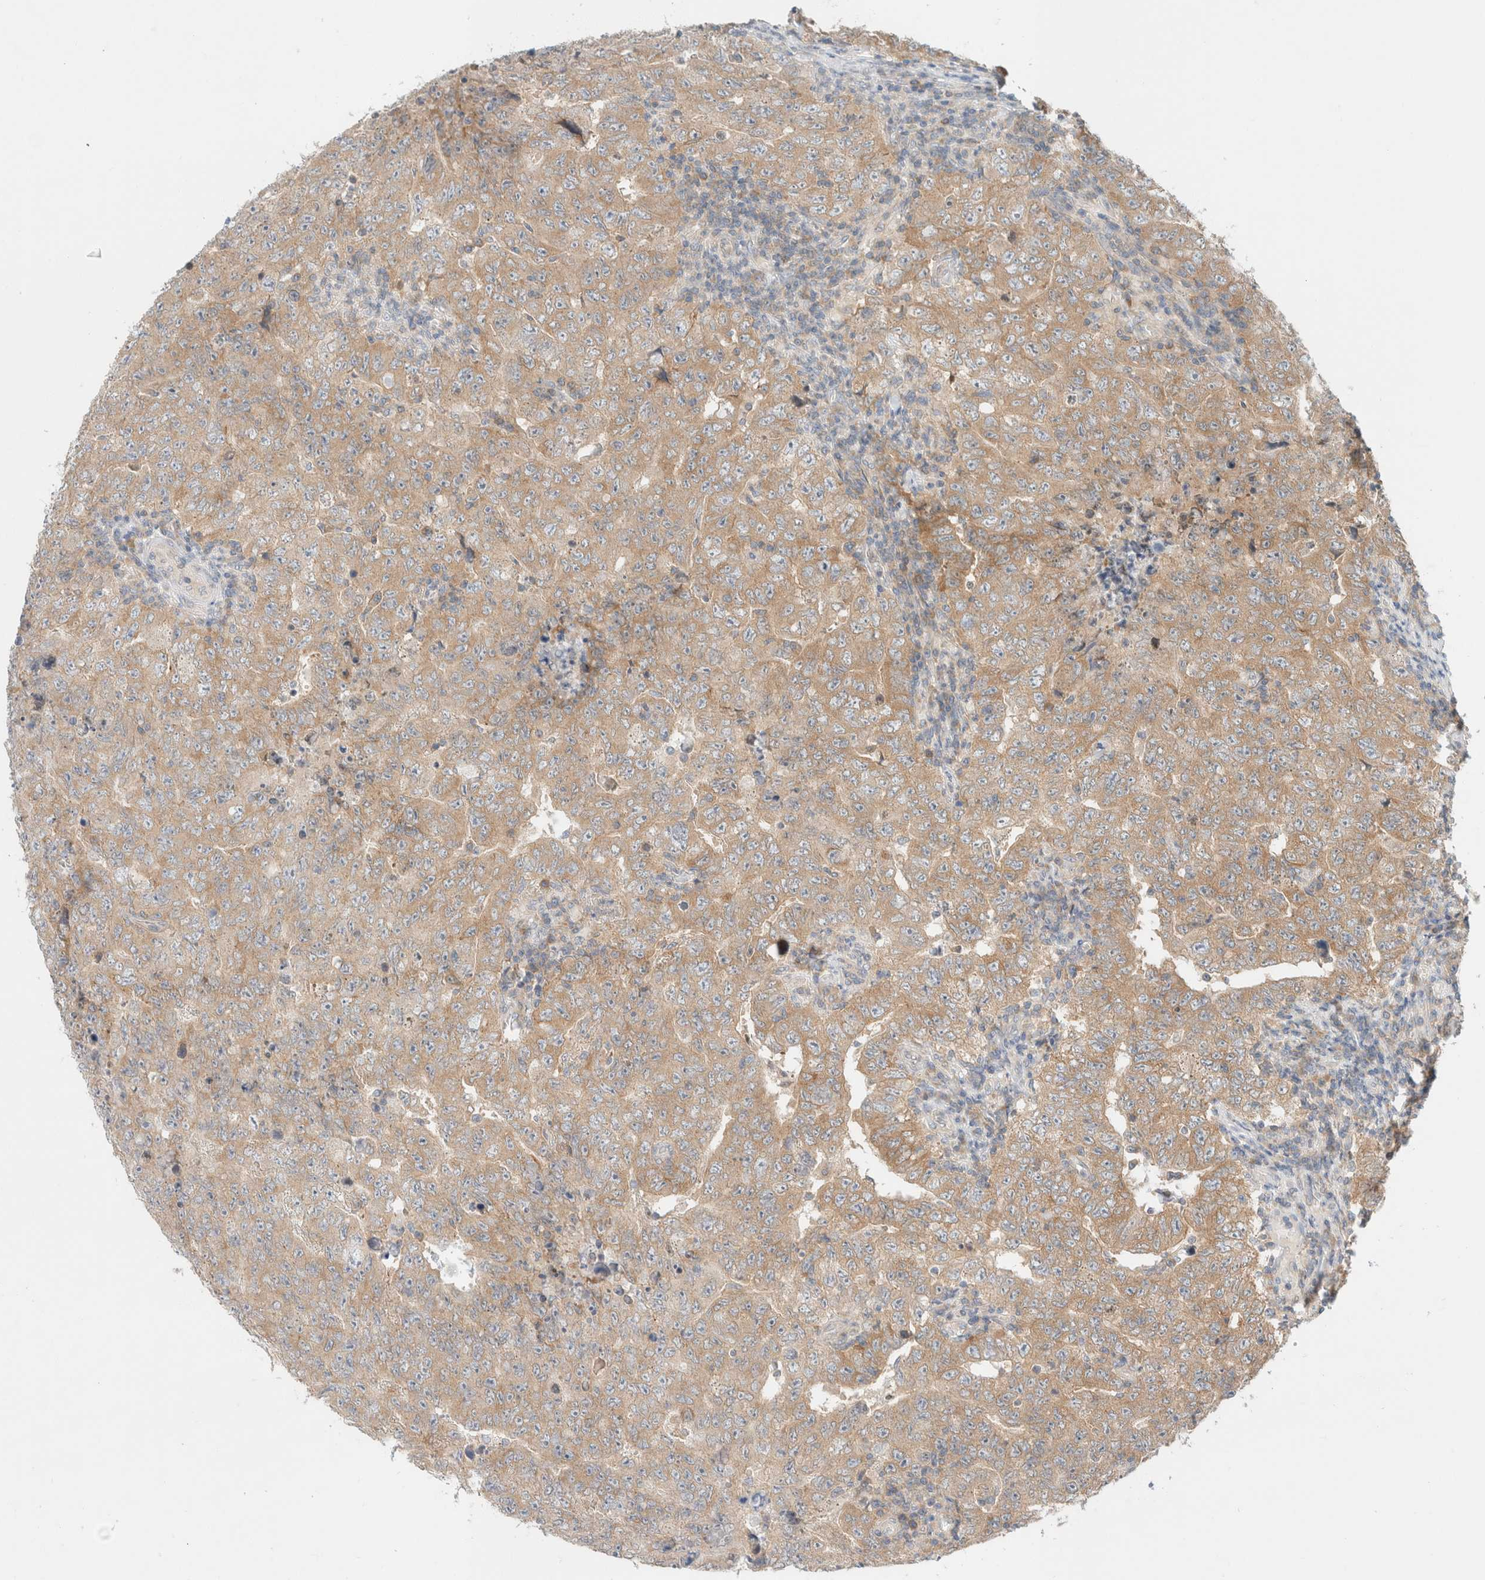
{"staining": {"intensity": "weak", "quantity": ">75%", "location": "cytoplasmic/membranous"}, "tissue": "testis cancer", "cell_type": "Tumor cells", "image_type": "cancer", "snomed": [{"axis": "morphology", "description": "Carcinoma, Embryonal, NOS"}, {"axis": "topography", "description": "Testis"}], "caption": "The image shows a brown stain indicating the presence of a protein in the cytoplasmic/membranous of tumor cells in testis cancer.", "gene": "MARK3", "patient": {"sex": "male", "age": 26}}